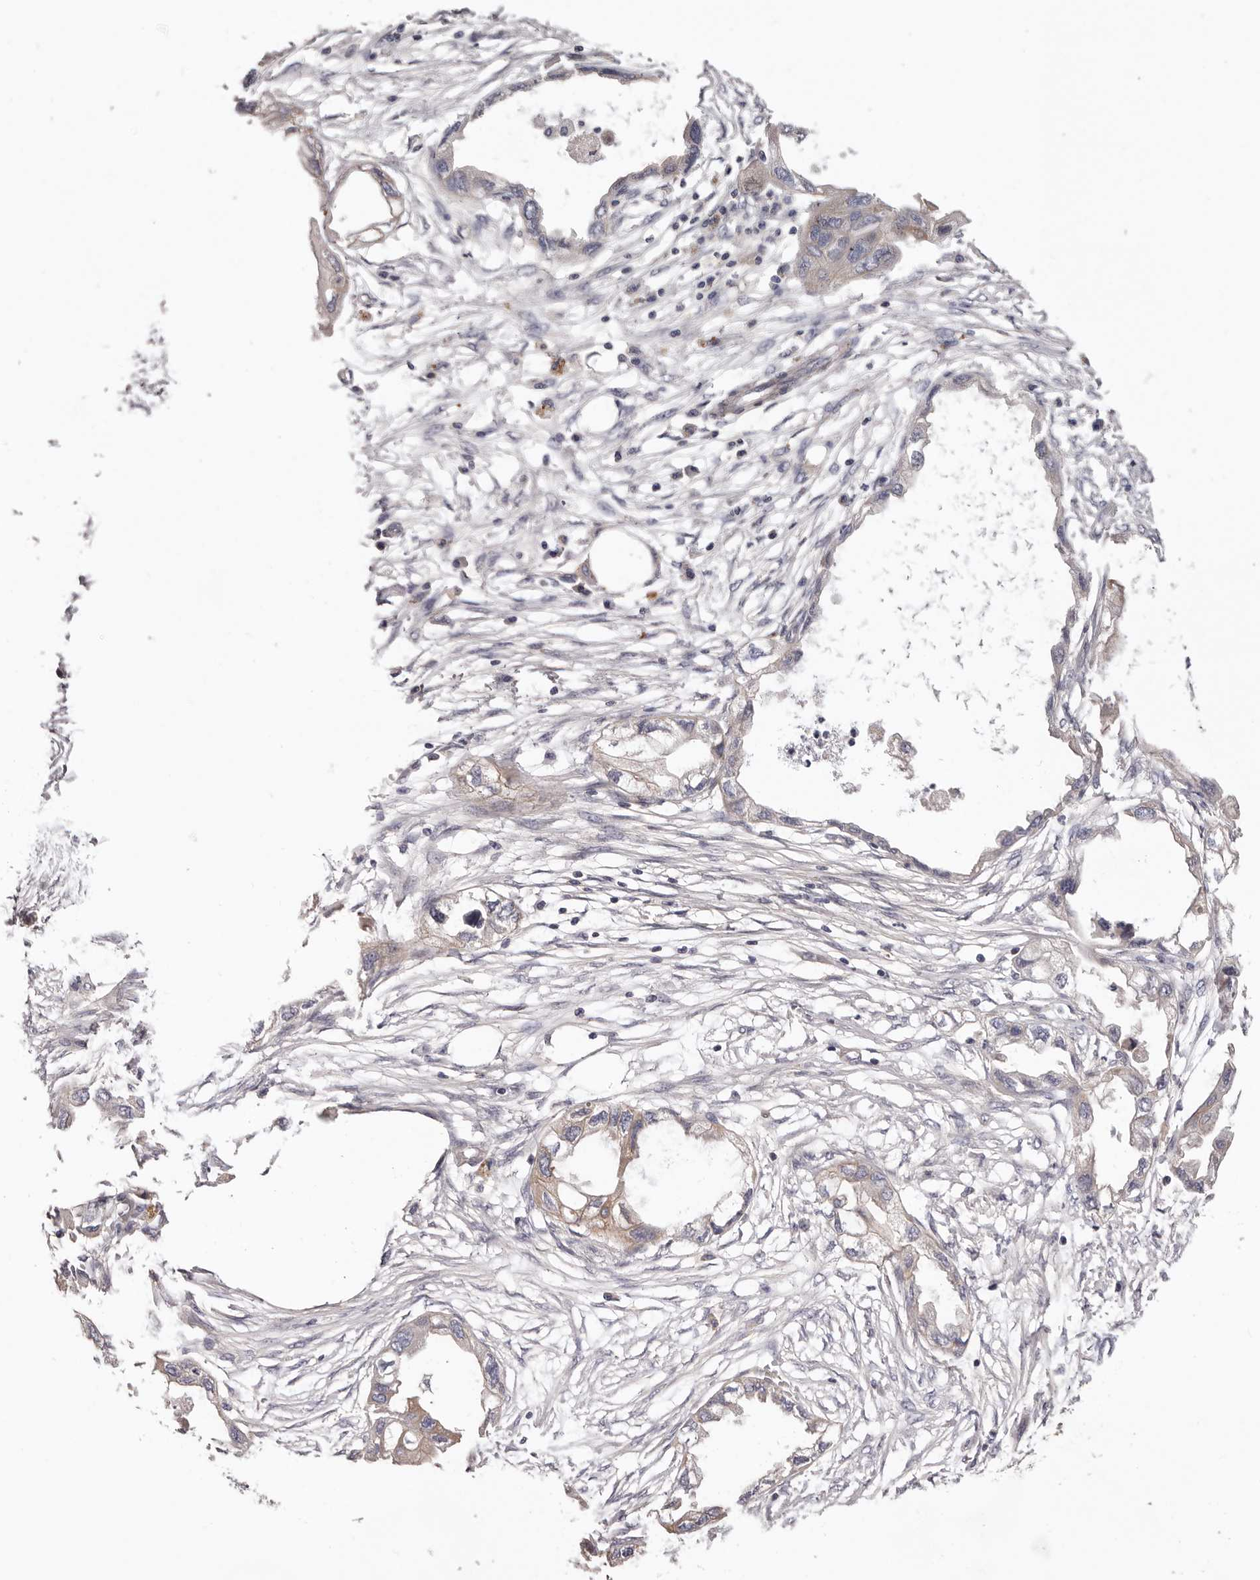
{"staining": {"intensity": "negative", "quantity": "none", "location": "none"}, "tissue": "endometrial cancer", "cell_type": "Tumor cells", "image_type": "cancer", "snomed": [{"axis": "morphology", "description": "Adenocarcinoma, NOS"}, {"axis": "morphology", "description": "Adenocarcinoma, metastatic, NOS"}, {"axis": "topography", "description": "Adipose tissue"}, {"axis": "topography", "description": "Endometrium"}], "caption": "This image is of endometrial cancer (metastatic adenocarcinoma) stained with immunohistochemistry to label a protein in brown with the nuclei are counter-stained blue. There is no expression in tumor cells.", "gene": "DMRT2", "patient": {"sex": "female", "age": 67}}